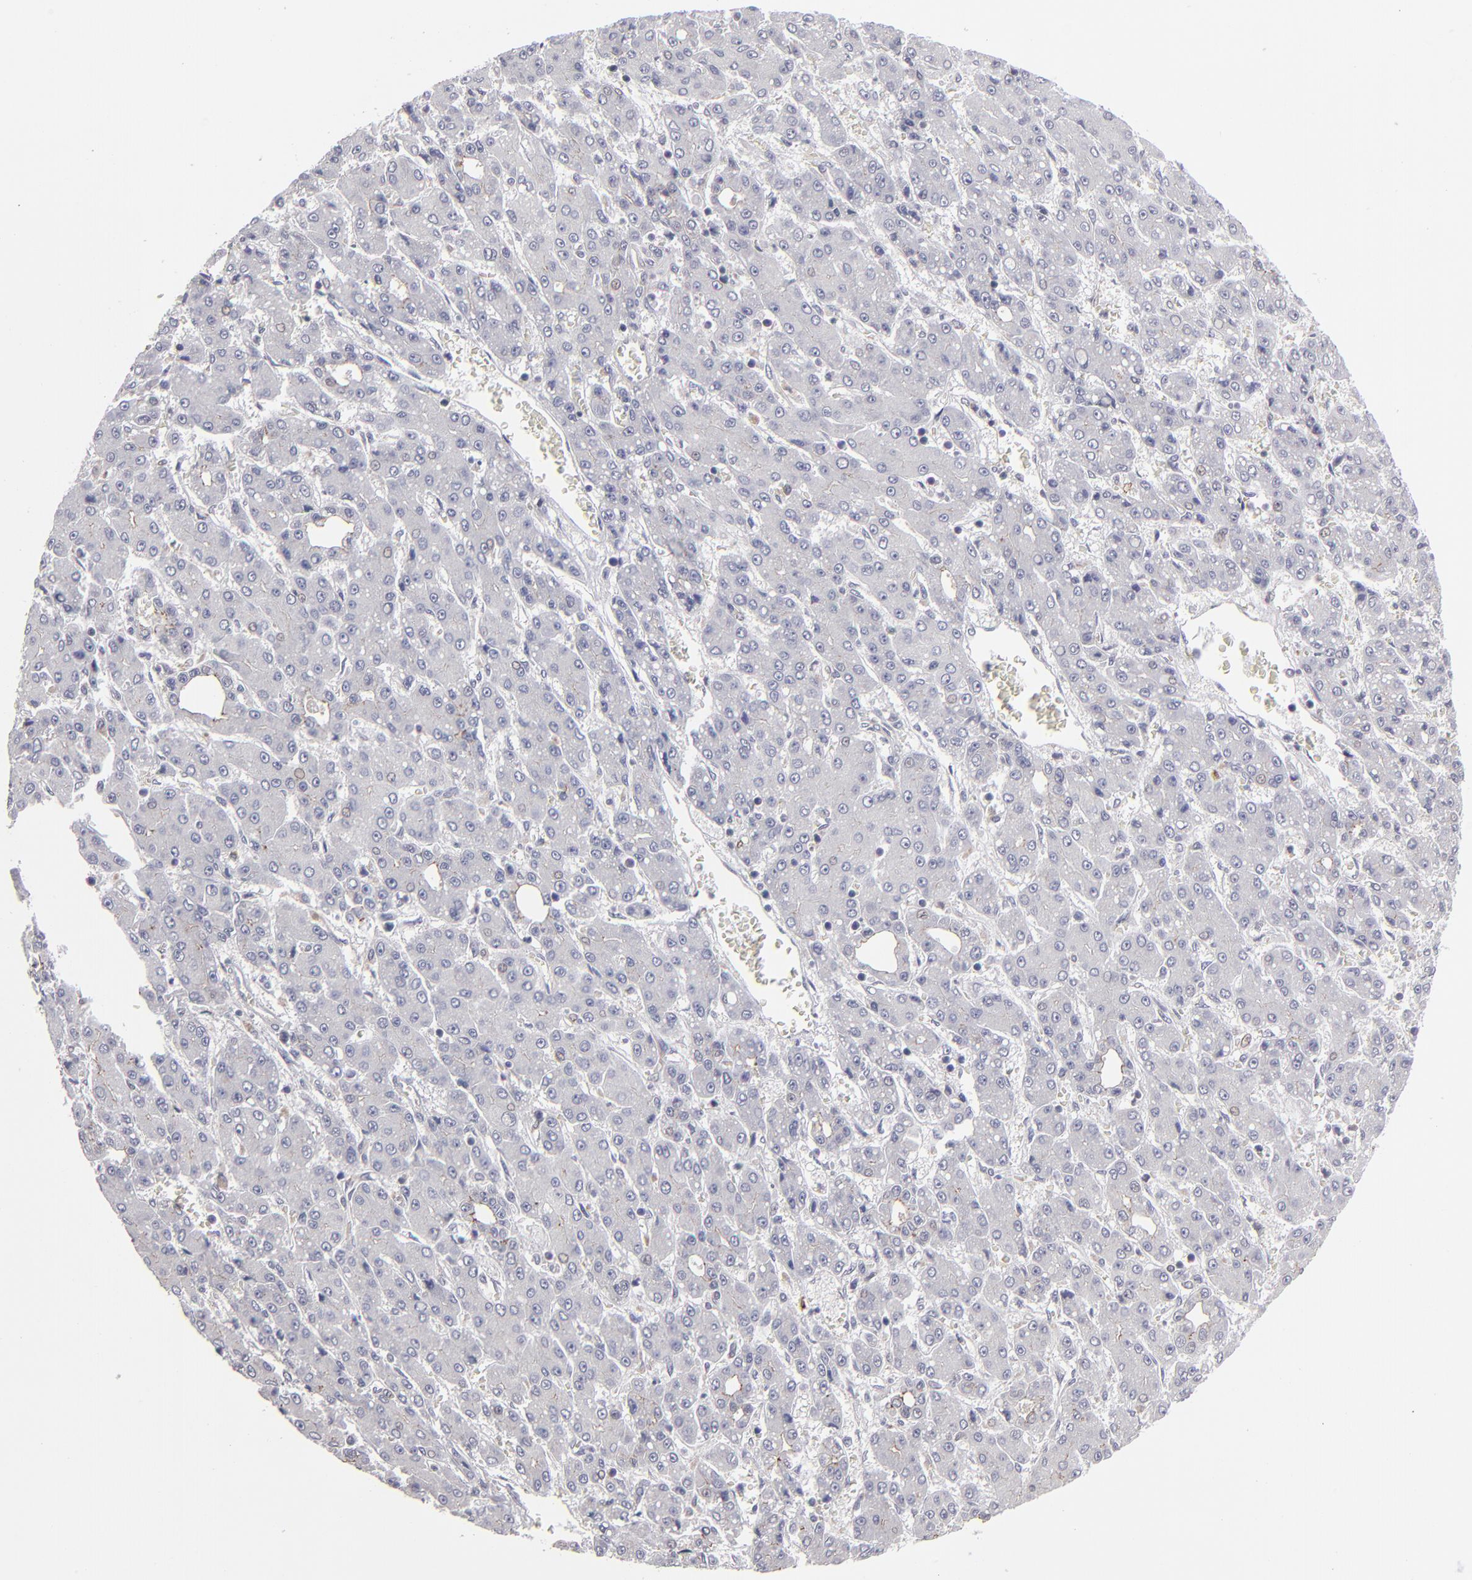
{"staining": {"intensity": "negative", "quantity": "none", "location": "none"}, "tissue": "liver cancer", "cell_type": "Tumor cells", "image_type": "cancer", "snomed": [{"axis": "morphology", "description": "Carcinoma, Hepatocellular, NOS"}, {"axis": "topography", "description": "Liver"}], "caption": "Tumor cells are negative for protein expression in human liver hepatocellular carcinoma.", "gene": "CEP97", "patient": {"sex": "male", "age": 69}}